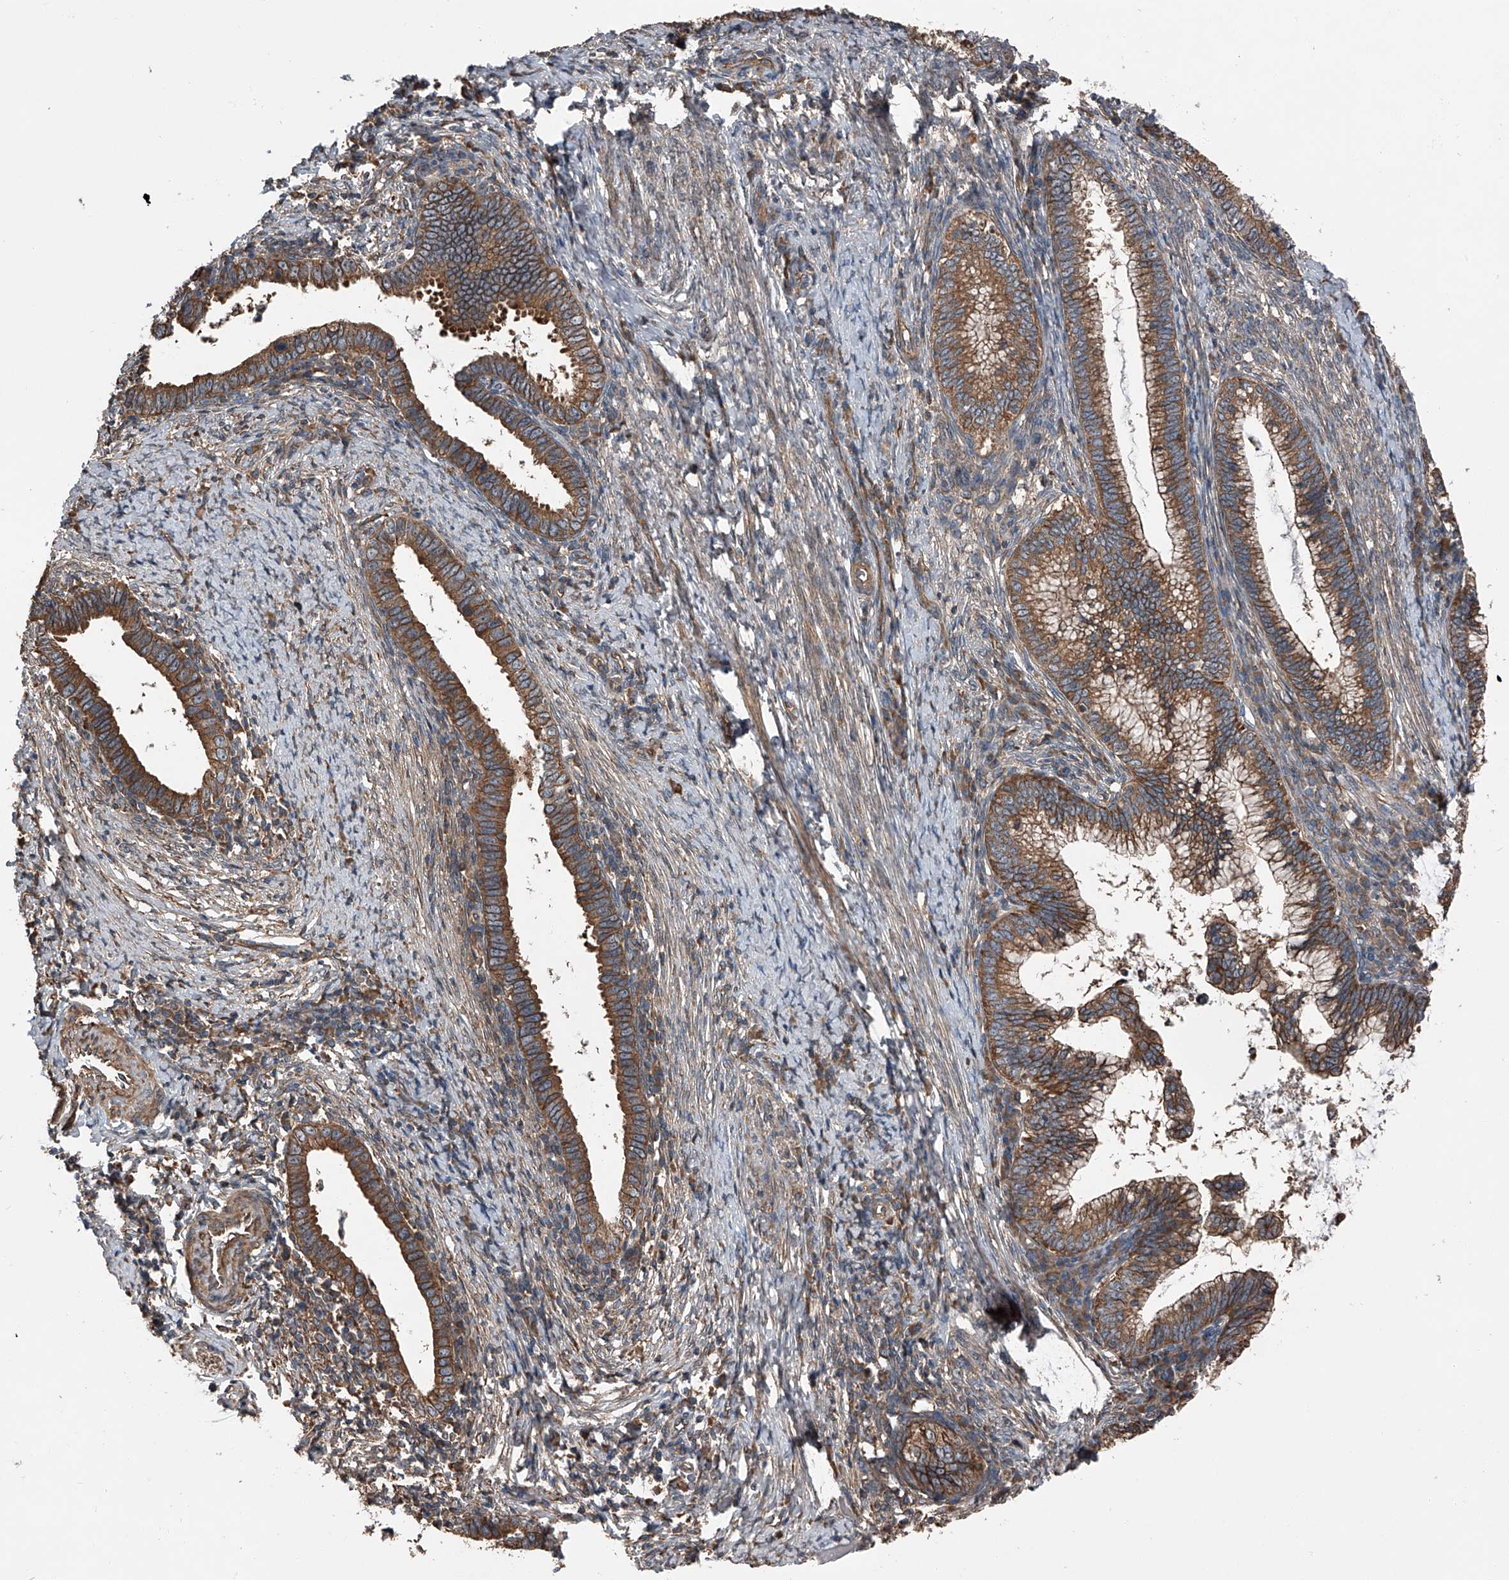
{"staining": {"intensity": "strong", "quantity": ">75%", "location": "cytoplasmic/membranous"}, "tissue": "cervical cancer", "cell_type": "Tumor cells", "image_type": "cancer", "snomed": [{"axis": "morphology", "description": "Adenocarcinoma, NOS"}, {"axis": "topography", "description": "Cervix"}], "caption": "DAB immunohistochemical staining of human cervical cancer shows strong cytoplasmic/membranous protein positivity in approximately >75% of tumor cells.", "gene": "KCNJ2", "patient": {"sex": "female", "age": 36}}